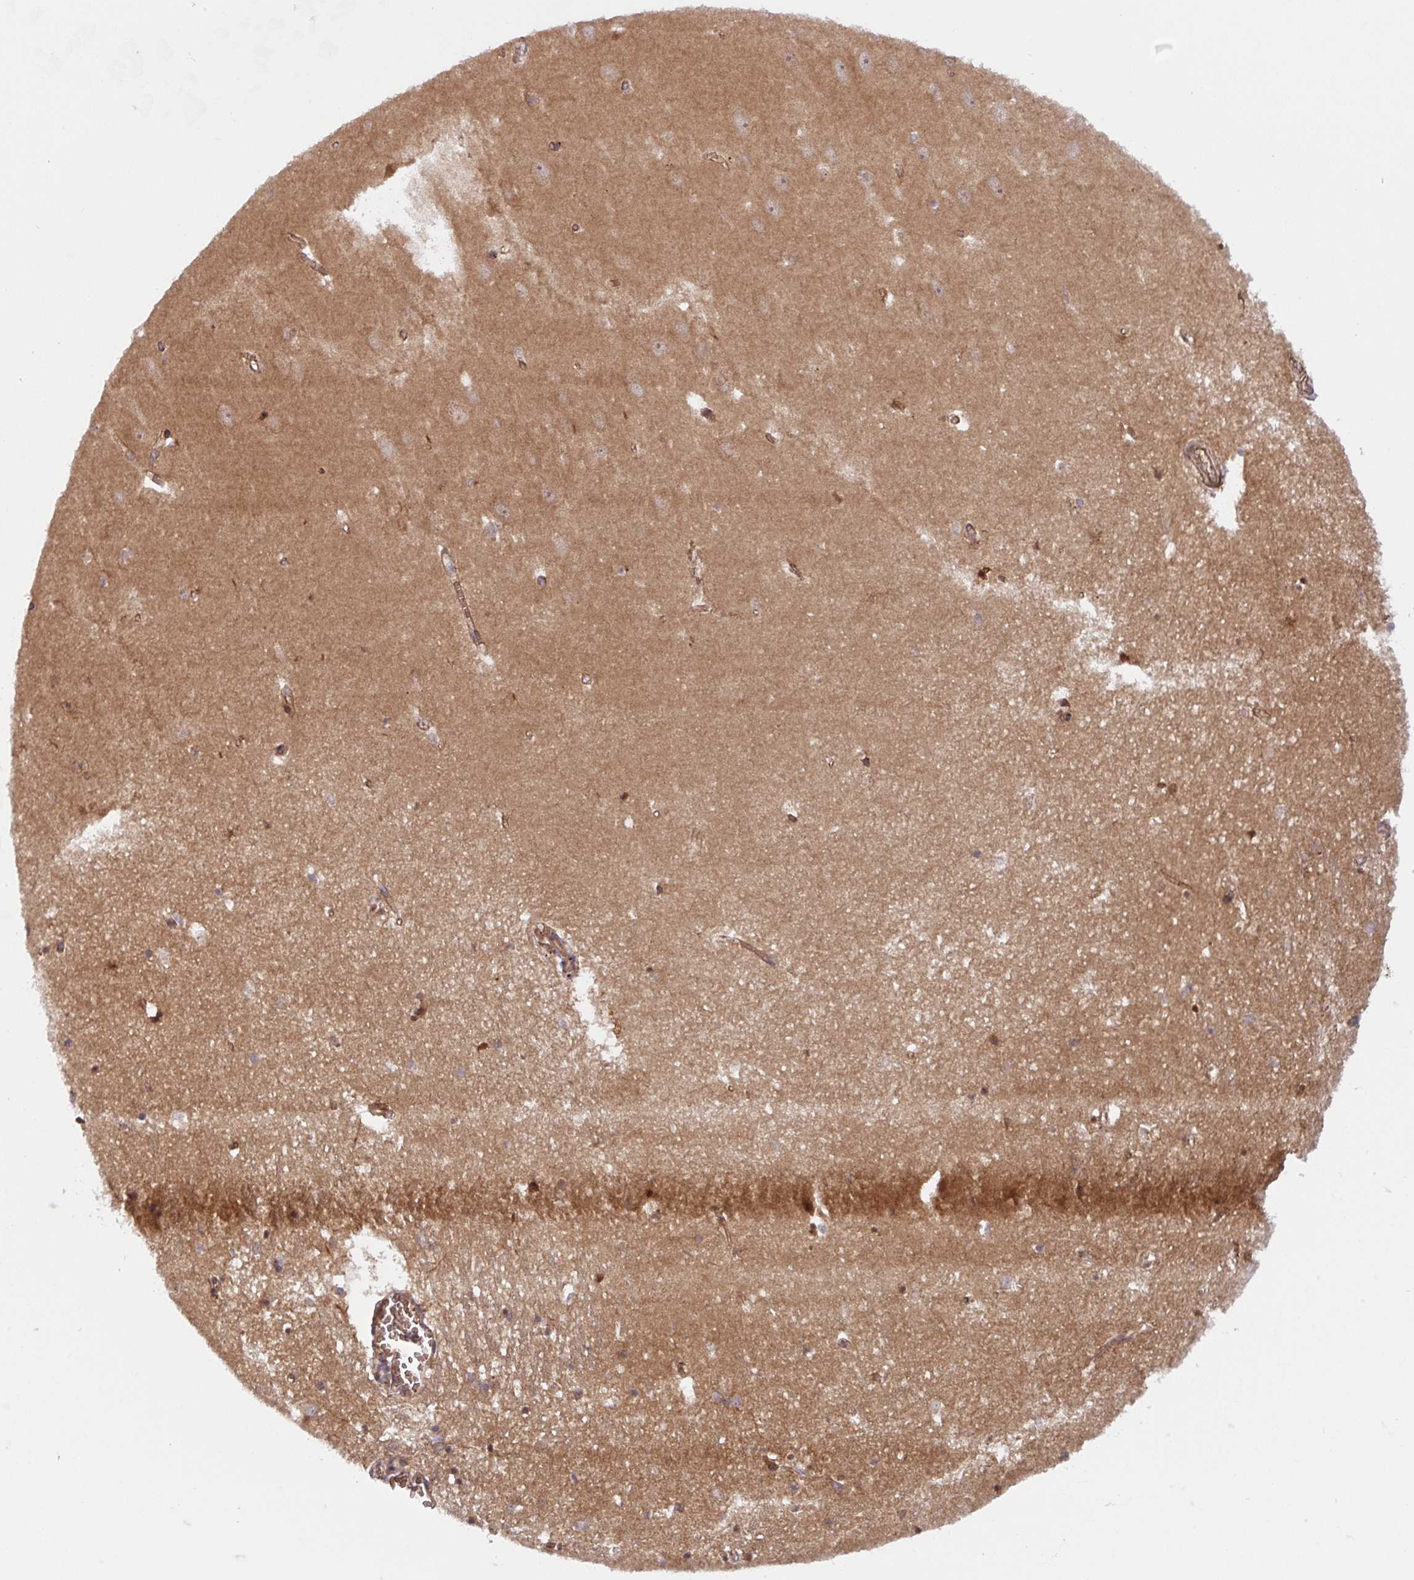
{"staining": {"intensity": "moderate", "quantity": "25%-75%", "location": "cytoplasmic/membranous"}, "tissue": "hippocampus", "cell_type": "Glial cells", "image_type": "normal", "snomed": [{"axis": "morphology", "description": "Normal tissue, NOS"}, {"axis": "topography", "description": "Hippocampus"}], "caption": "Immunohistochemistry (IHC) photomicrograph of normal hippocampus: hippocampus stained using immunohistochemistry (IHC) displays medium levels of moderate protein expression localized specifically in the cytoplasmic/membranous of glial cells, appearing as a cytoplasmic/membranous brown color.", "gene": "APOBEC3D", "patient": {"sex": "female", "age": 64}}